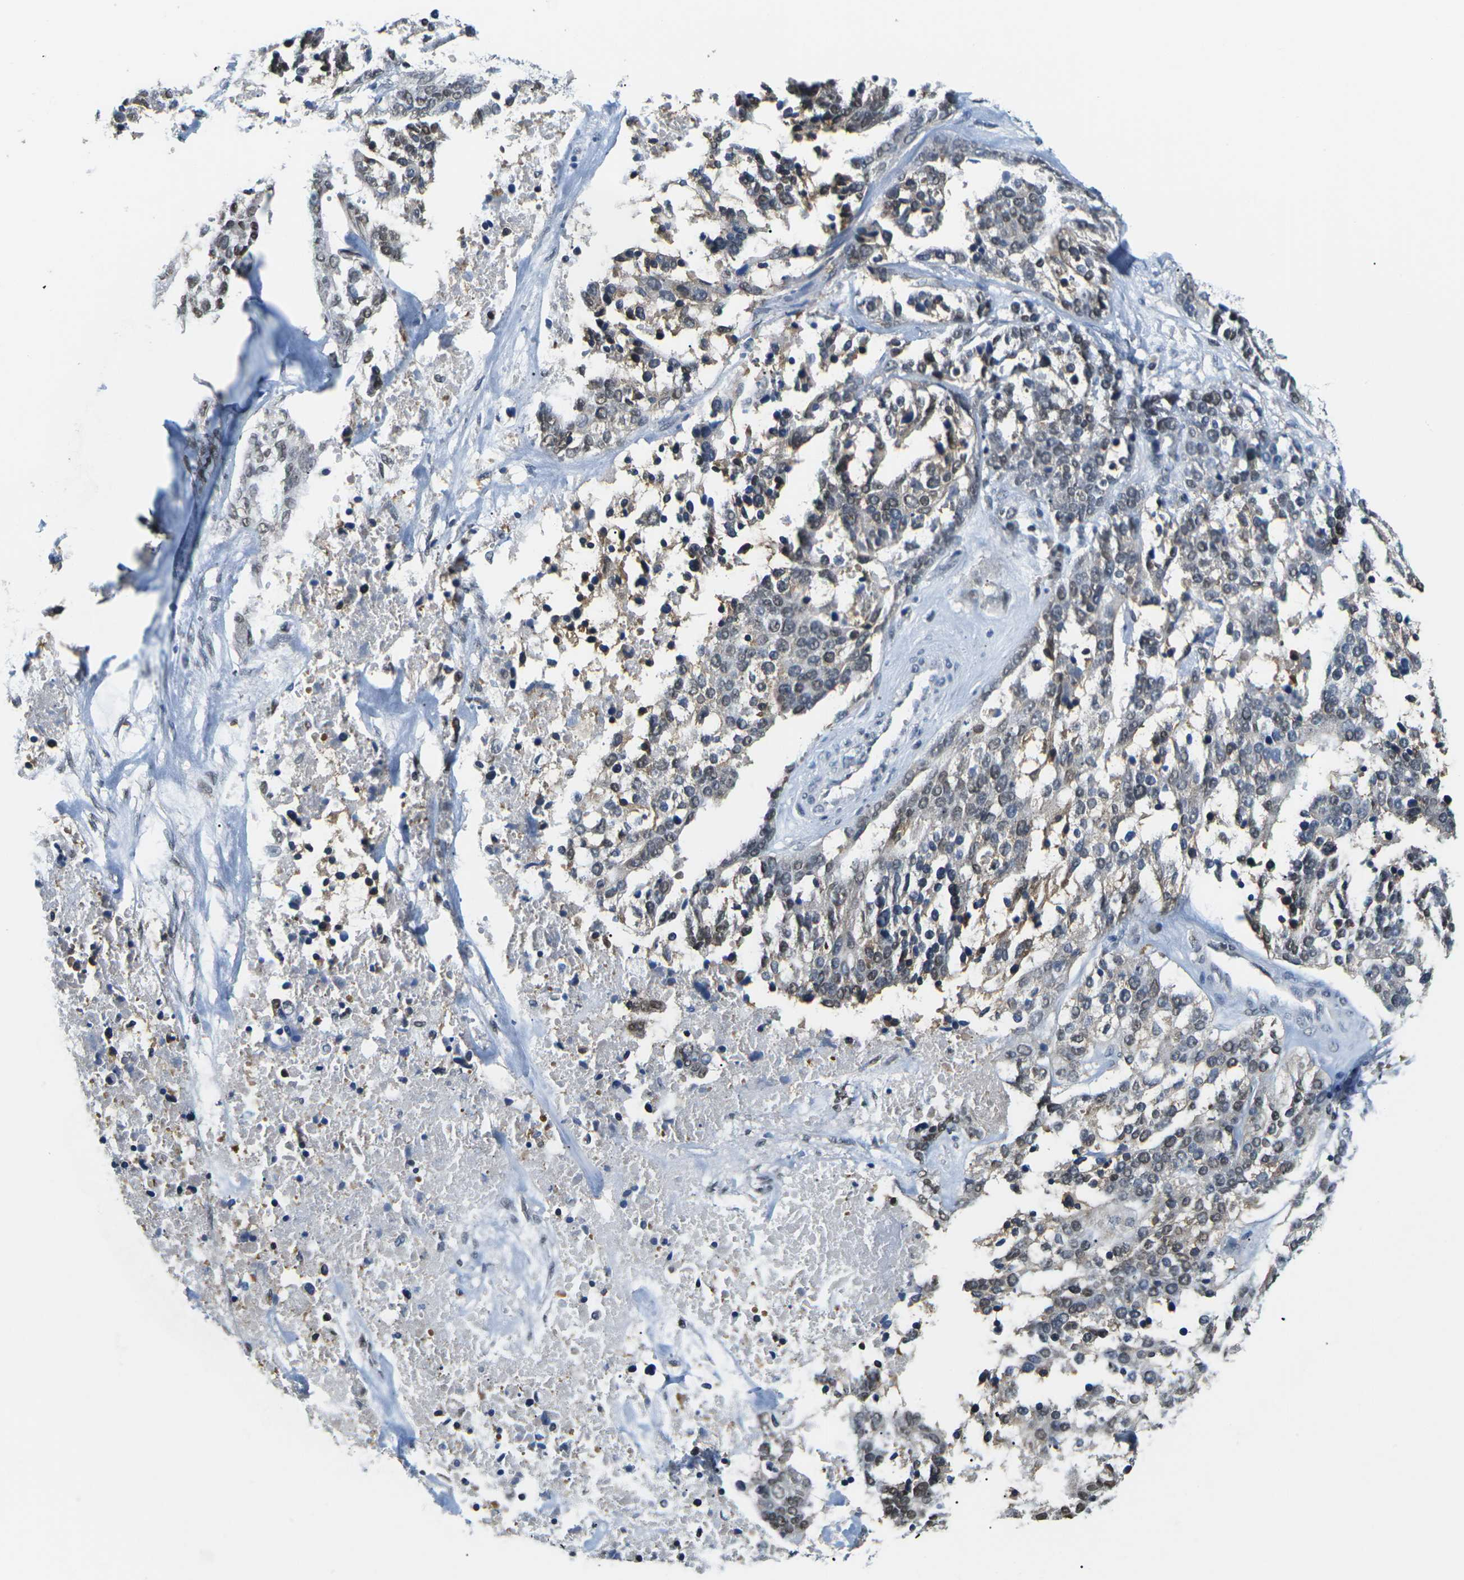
{"staining": {"intensity": "moderate", "quantity": "25%-75%", "location": "nuclear"}, "tissue": "ovarian cancer", "cell_type": "Tumor cells", "image_type": "cancer", "snomed": [{"axis": "morphology", "description": "Cystadenocarcinoma, serous, NOS"}, {"axis": "topography", "description": "Ovary"}], "caption": "Immunohistochemical staining of human ovarian cancer displays medium levels of moderate nuclear staining in approximately 25%-75% of tumor cells.", "gene": "UBA7", "patient": {"sex": "female", "age": 44}}